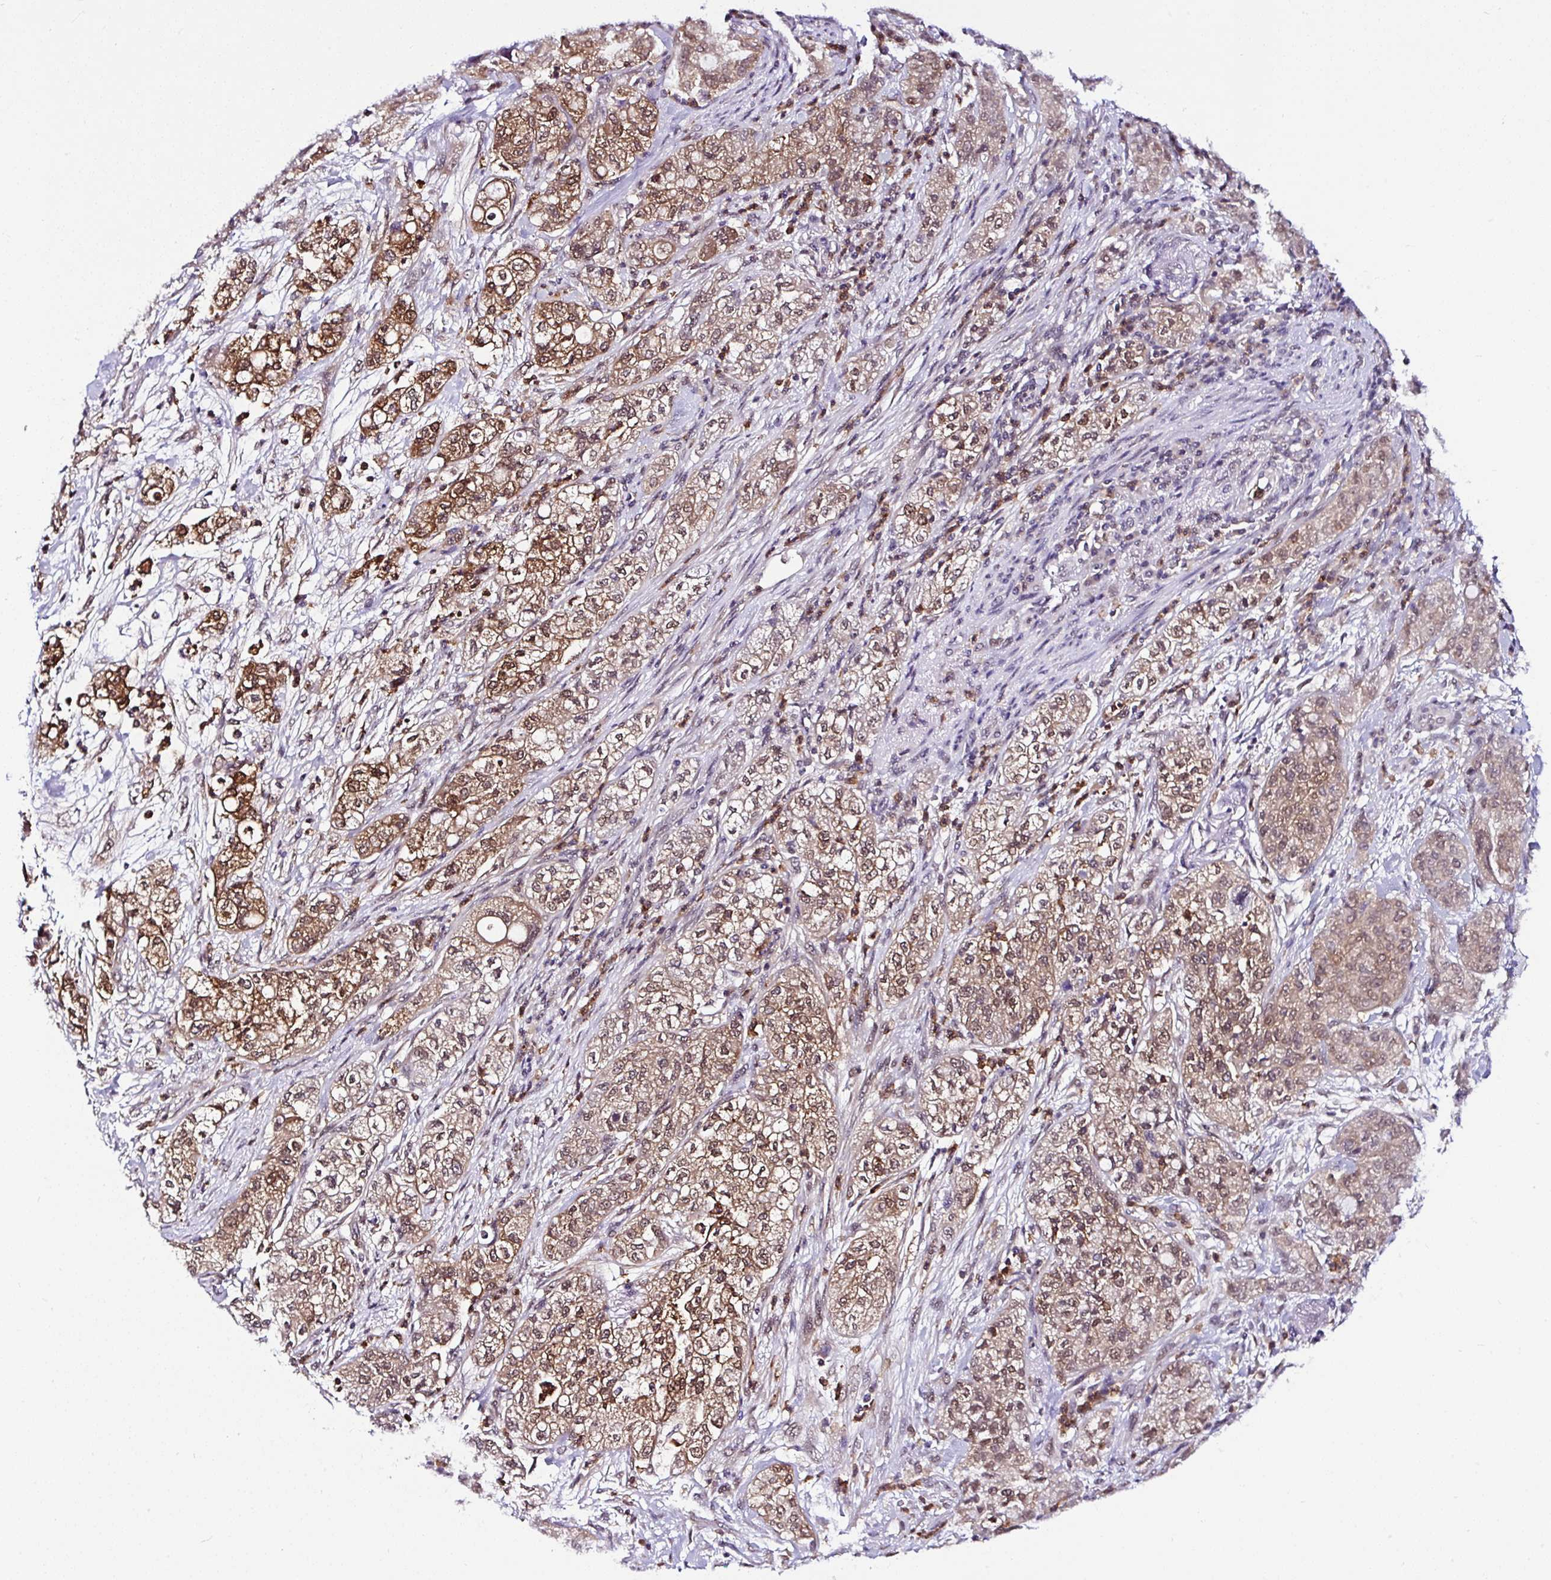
{"staining": {"intensity": "moderate", "quantity": ">75%", "location": "cytoplasmic/membranous,nuclear"}, "tissue": "pancreatic cancer", "cell_type": "Tumor cells", "image_type": "cancer", "snomed": [{"axis": "morphology", "description": "Adenocarcinoma, NOS"}, {"axis": "topography", "description": "Pancreas"}], "caption": "Immunohistochemistry (DAB (3,3'-diaminobenzidine)) staining of human pancreatic cancer demonstrates moderate cytoplasmic/membranous and nuclear protein expression in about >75% of tumor cells.", "gene": "PIN4", "patient": {"sex": "female", "age": 78}}